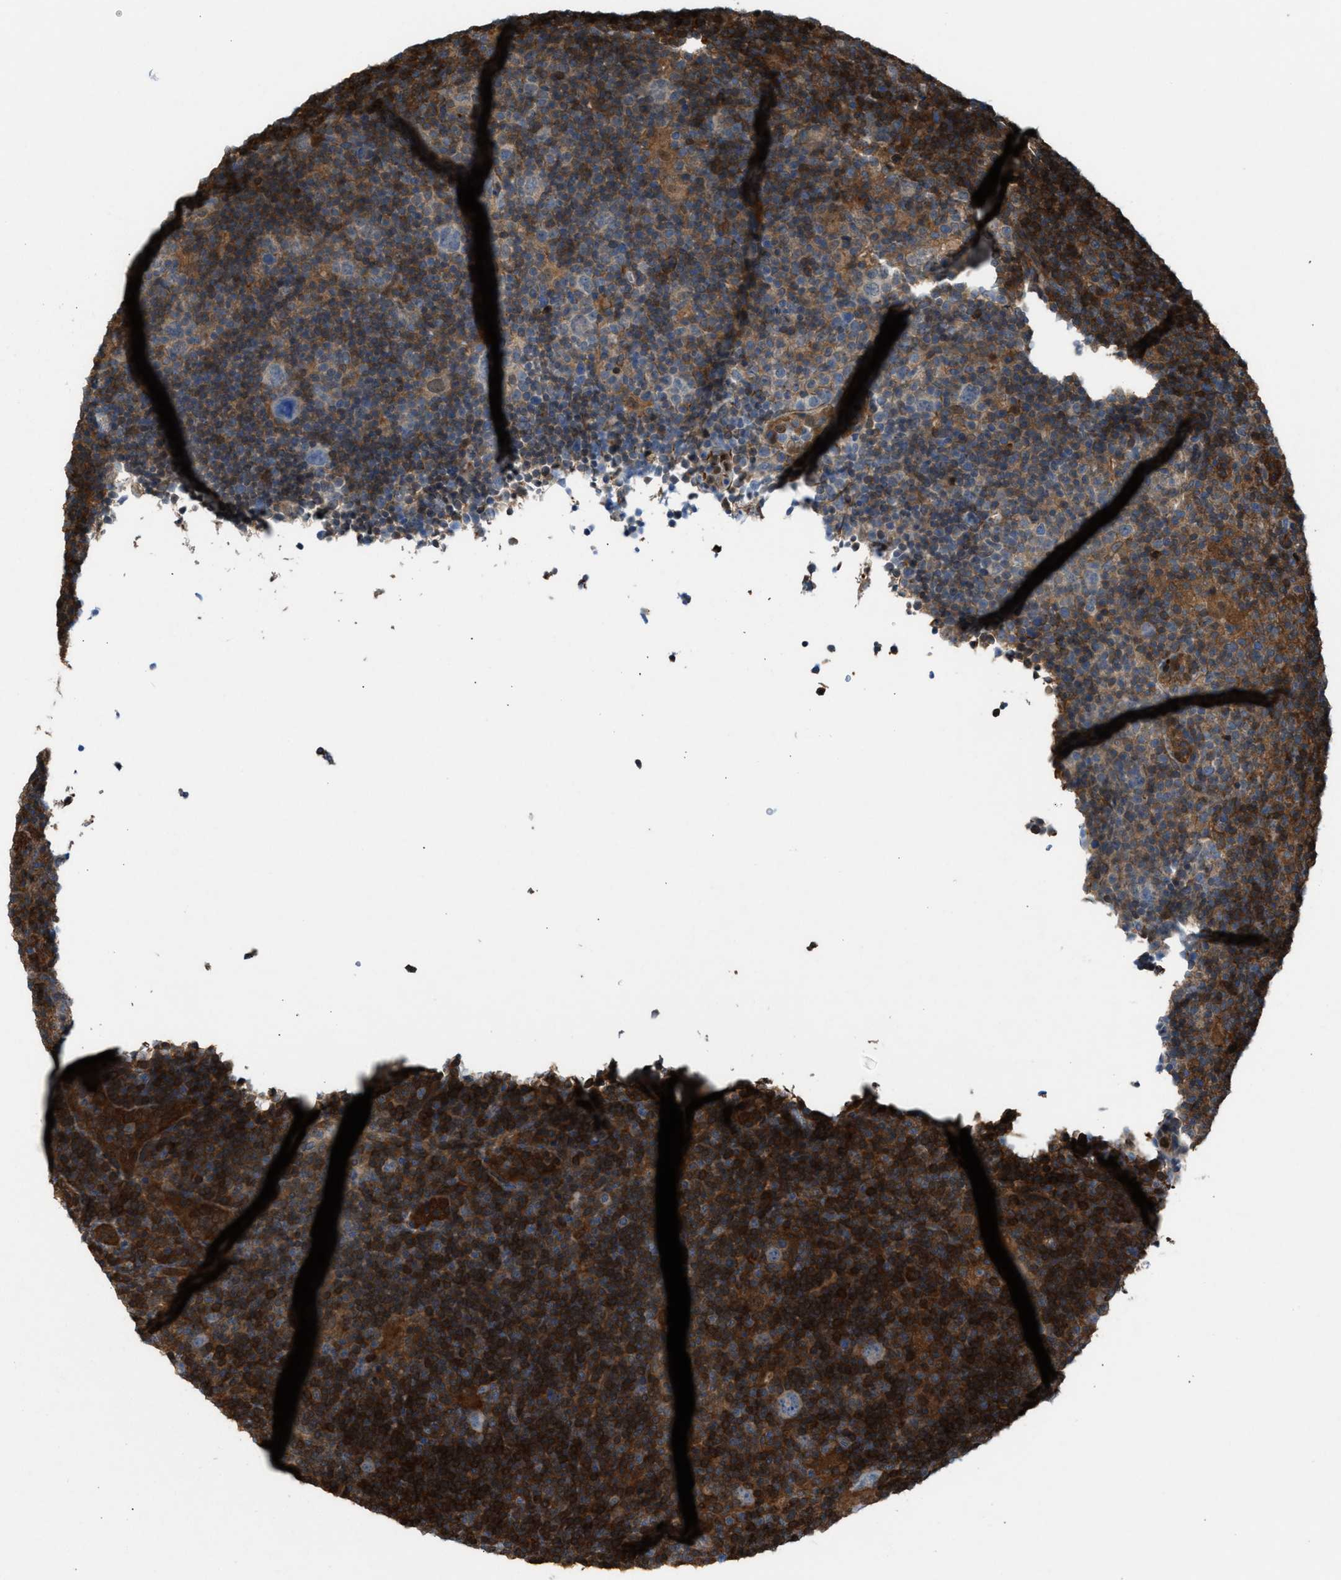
{"staining": {"intensity": "weak", "quantity": "<25%", "location": "cytoplasmic/membranous"}, "tissue": "lymphoma", "cell_type": "Tumor cells", "image_type": "cancer", "snomed": [{"axis": "morphology", "description": "Hodgkin's disease, NOS"}, {"axis": "topography", "description": "Lymph node"}], "caption": "High power microscopy image of an IHC micrograph of Hodgkin's disease, revealing no significant expression in tumor cells.", "gene": "TPK1", "patient": {"sex": "female", "age": 57}}